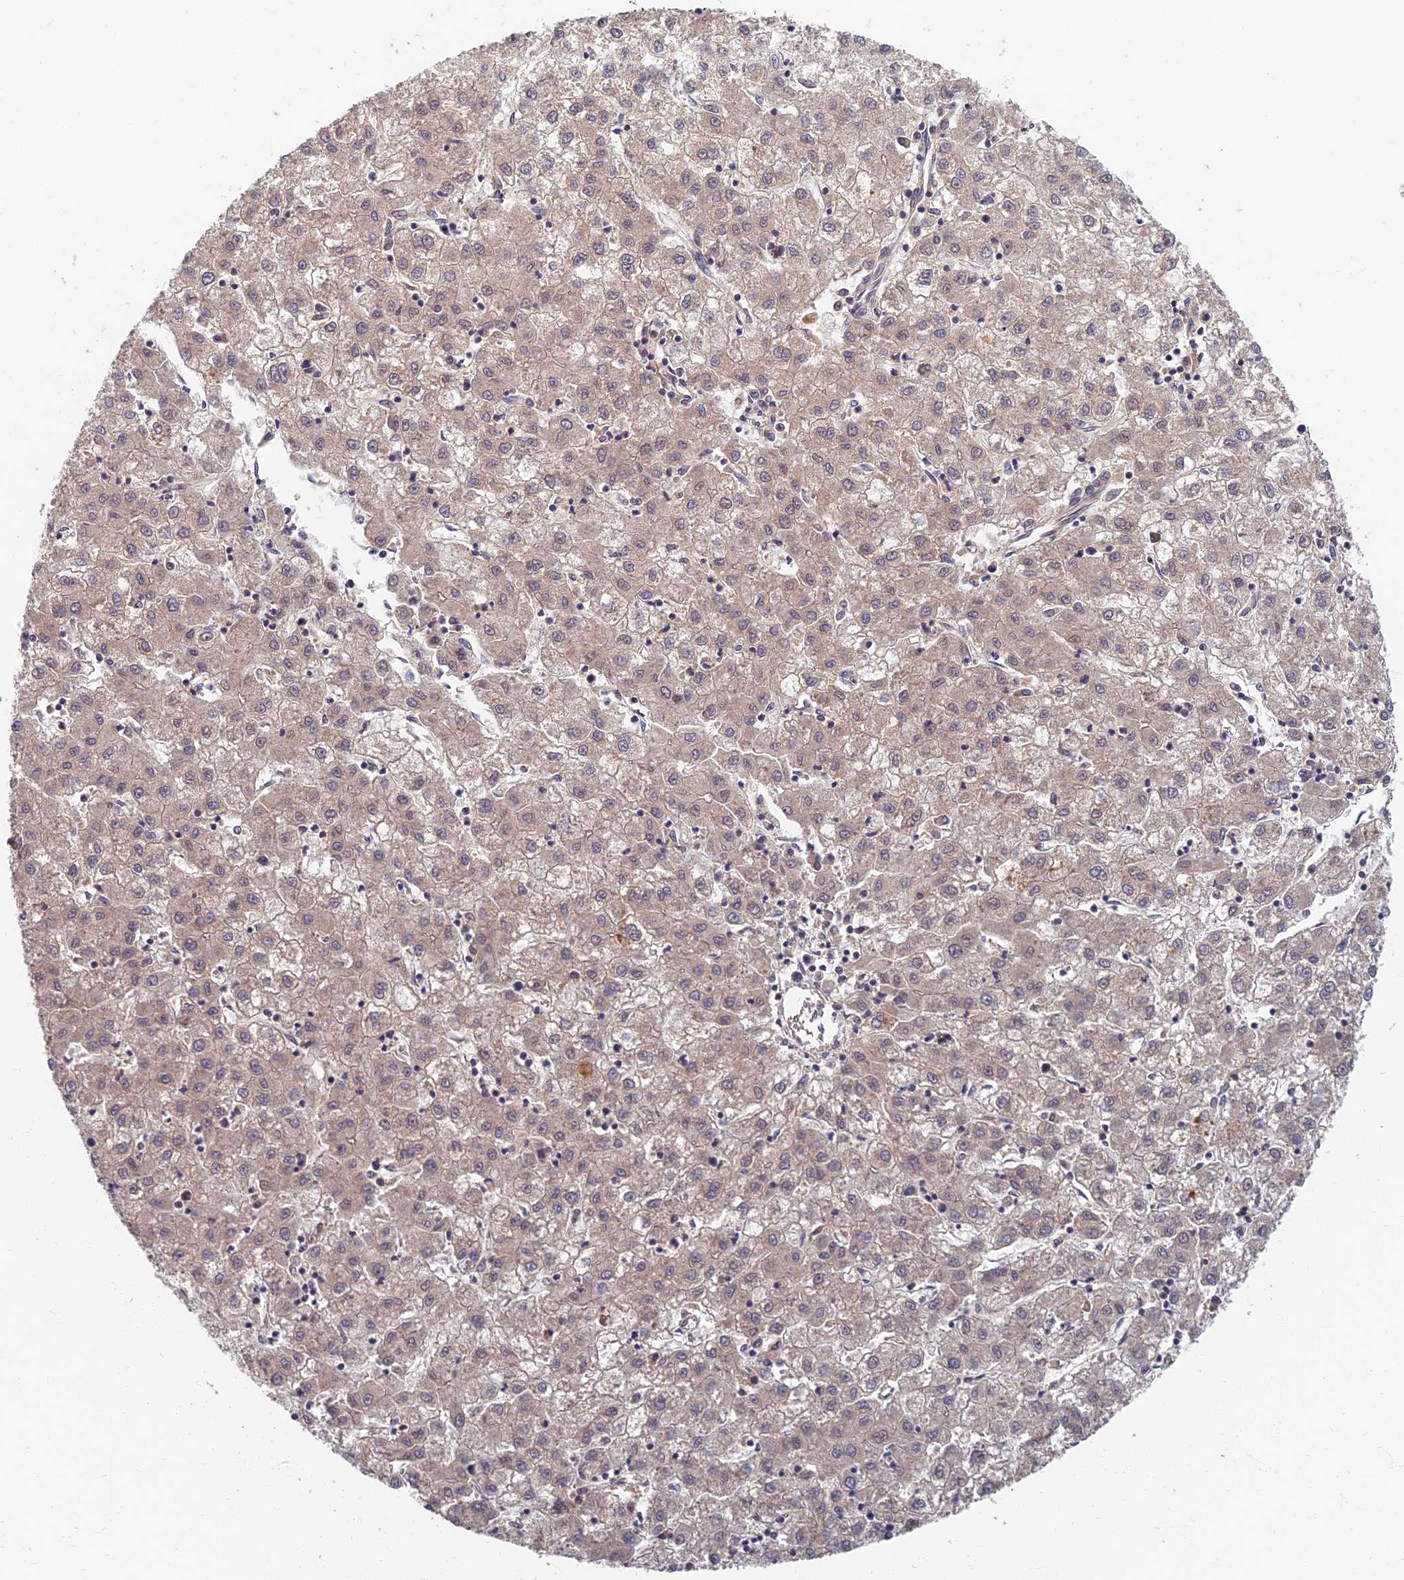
{"staining": {"intensity": "weak", "quantity": "<25%", "location": "nuclear"}, "tissue": "liver cancer", "cell_type": "Tumor cells", "image_type": "cancer", "snomed": [{"axis": "morphology", "description": "Carcinoma, Hepatocellular, NOS"}, {"axis": "topography", "description": "Liver"}], "caption": "An image of liver hepatocellular carcinoma stained for a protein demonstrates no brown staining in tumor cells.", "gene": "SOGA1", "patient": {"sex": "male", "age": 72}}